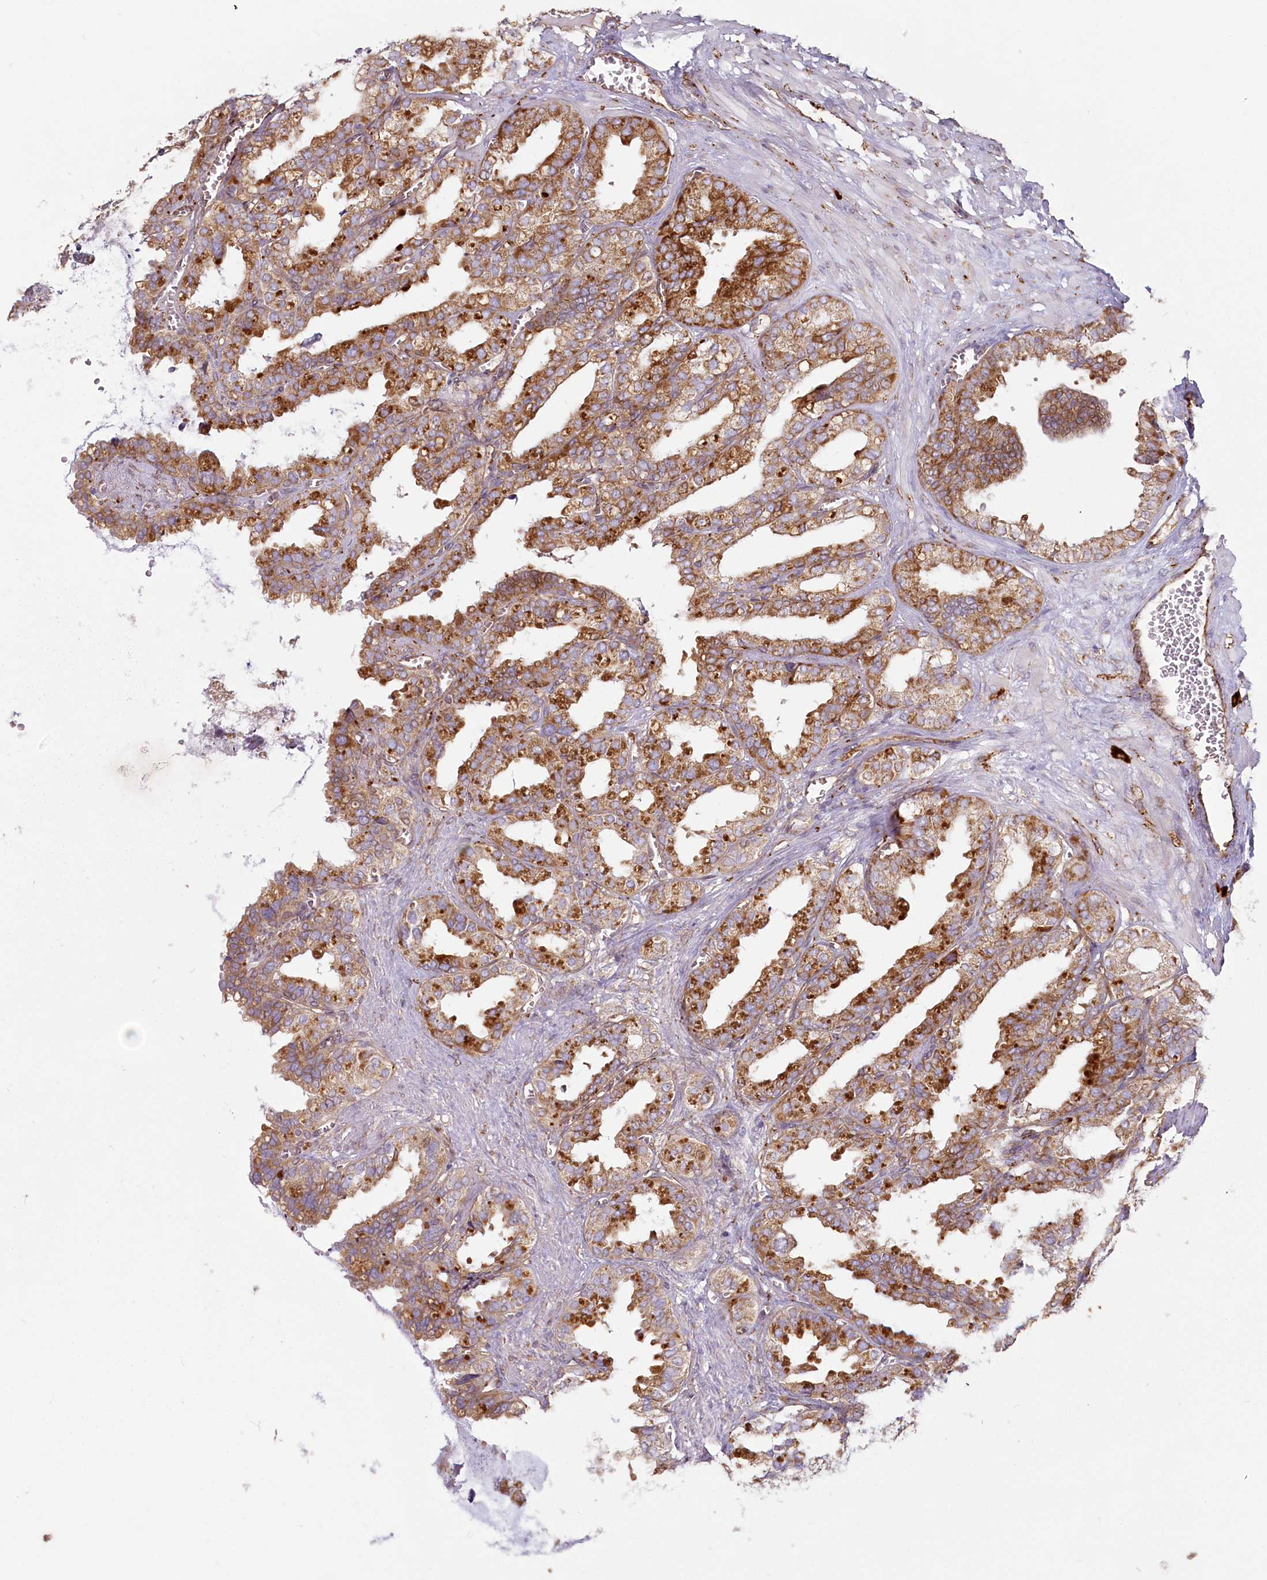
{"staining": {"intensity": "moderate", "quantity": ">75%", "location": "cytoplasmic/membranous"}, "tissue": "seminal vesicle", "cell_type": "Glandular cells", "image_type": "normal", "snomed": [{"axis": "morphology", "description": "Normal tissue, NOS"}, {"axis": "topography", "description": "Prostate"}, {"axis": "topography", "description": "Seminal veicle"}], "caption": "An IHC image of benign tissue is shown. Protein staining in brown highlights moderate cytoplasmic/membranous positivity in seminal vesicle within glandular cells.", "gene": "HARS2", "patient": {"sex": "male", "age": 51}}